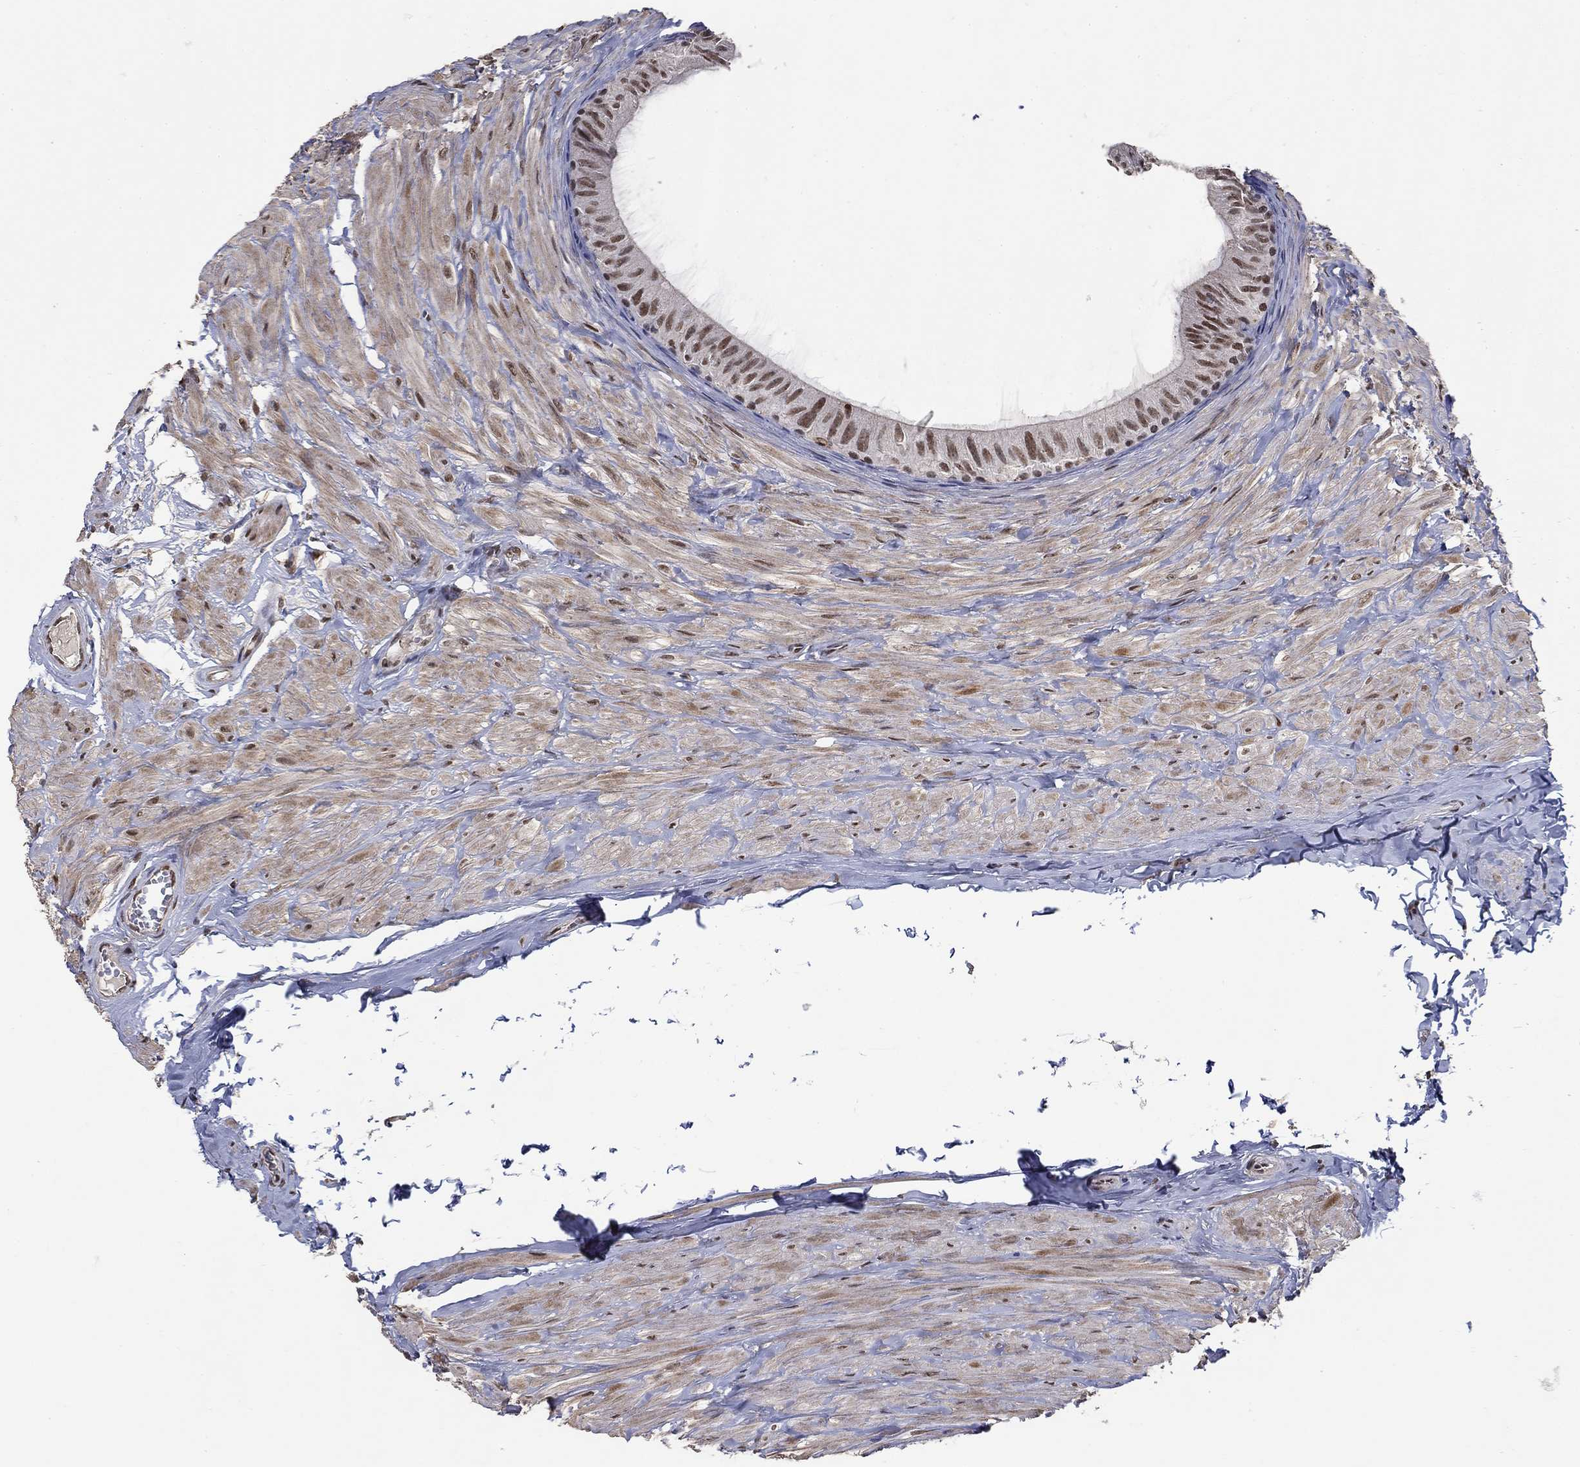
{"staining": {"intensity": "moderate", "quantity": ">75%", "location": "nuclear"}, "tissue": "epididymis", "cell_type": "Glandular cells", "image_type": "normal", "snomed": [{"axis": "morphology", "description": "Normal tissue, NOS"}, {"axis": "topography", "description": "Epididymis"}], "caption": "A photomicrograph of human epididymis stained for a protein displays moderate nuclear brown staining in glandular cells. (DAB (3,3'-diaminobenzidine) IHC with brightfield microscopy, high magnification).", "gene": "GRIA3", "patient": {"sex": "male", "age": 32}}